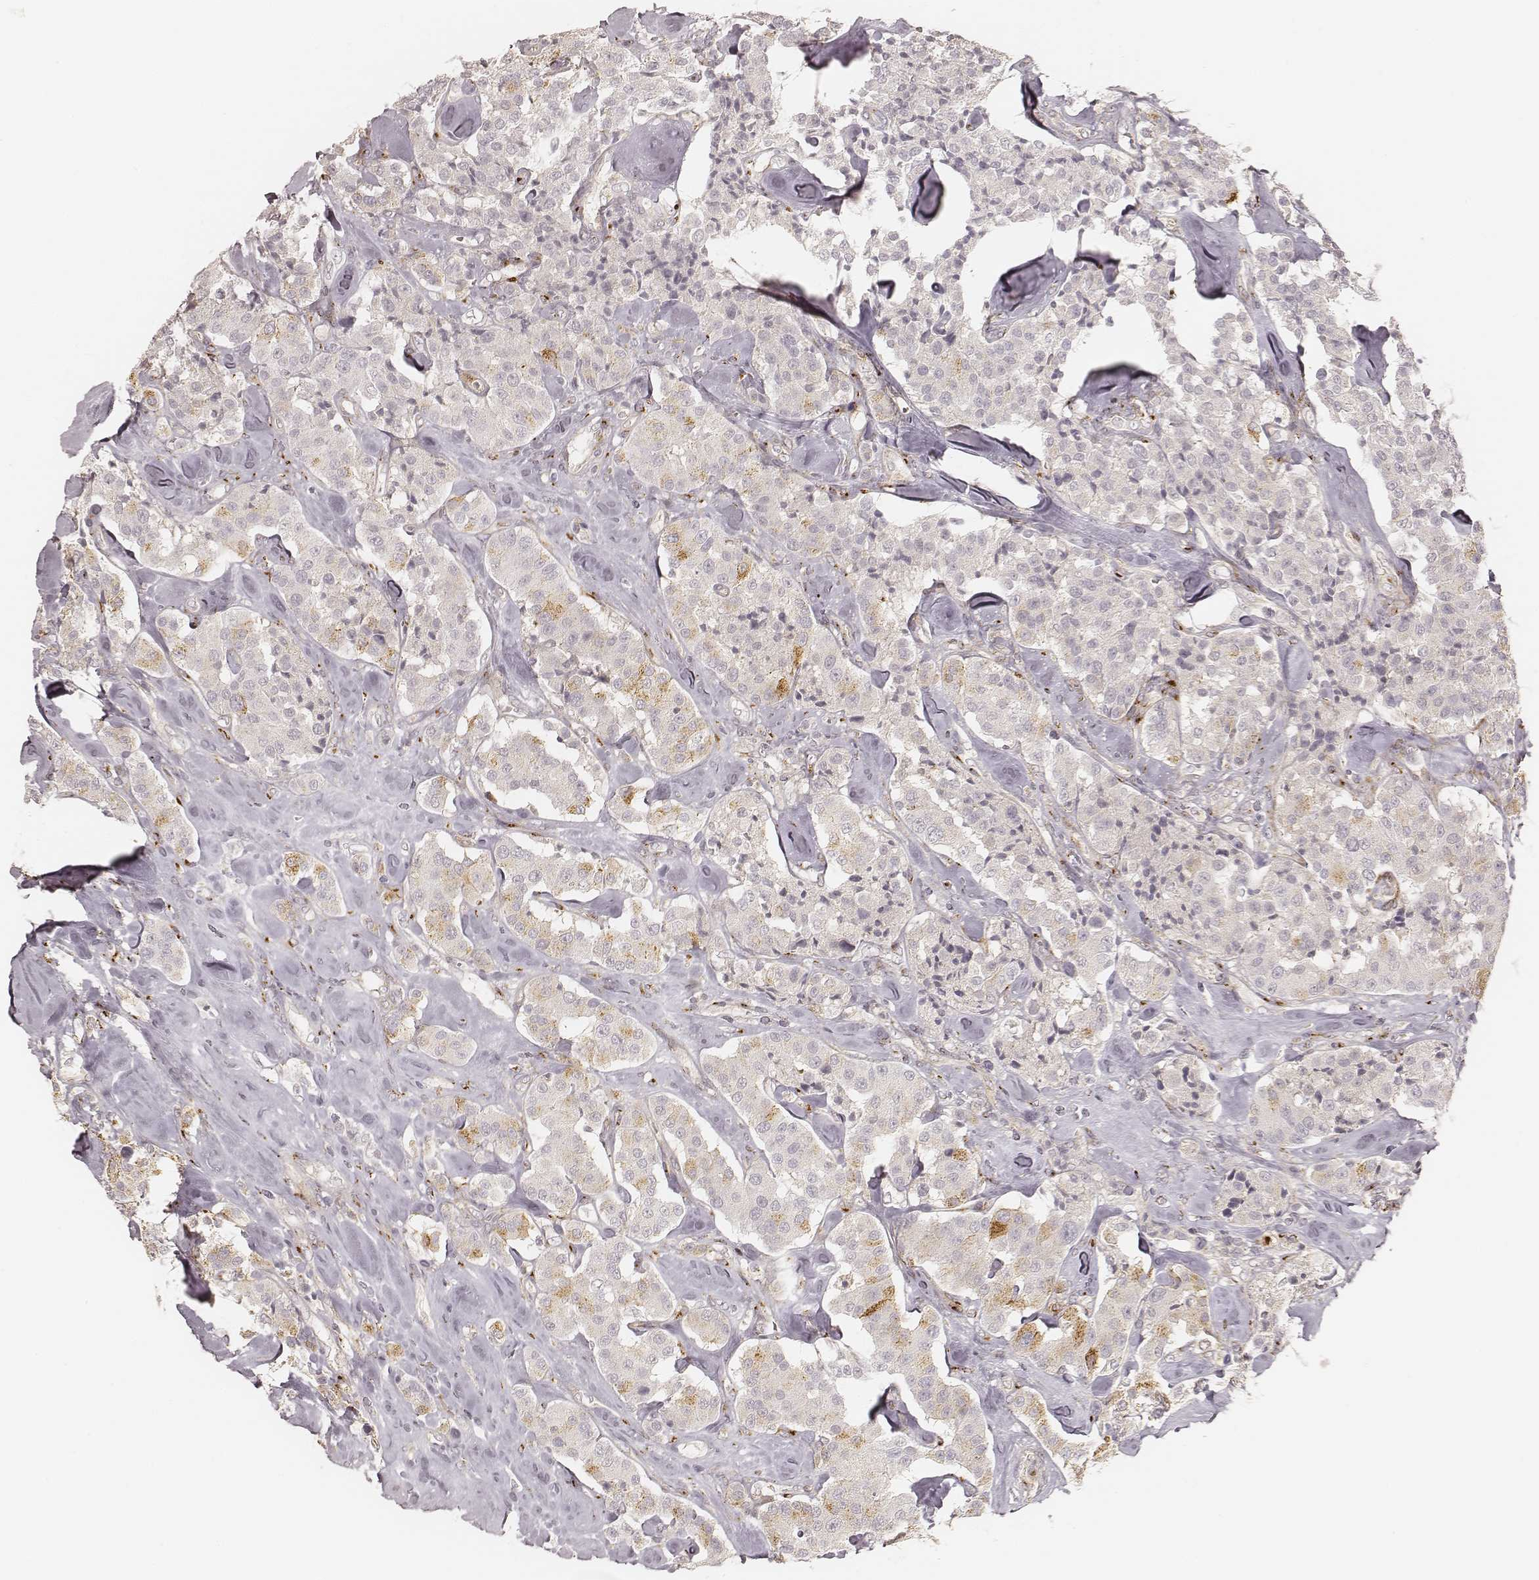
{"staining": {"intensity": "moderate", "quantity": "<25%", "location": "cytoplasmic/membranous"}, "tissue": "carcinoid", "cell_type": "Tumor cells", "image_type": "cancer", "snomed": [{"axis": "morphology", "description": "Carcinoid, malignant, NOS"}, {"axis": "topography", "description": "Pancreas"}], "caption": "Moderate cytoplasmic/membranous expression for a protein is present in about <25% of tumor cells of malignant carcinoid using immunohistochemistry.", "gene": "GORASP2", "patient": {"sex": "male", "age": 41}}